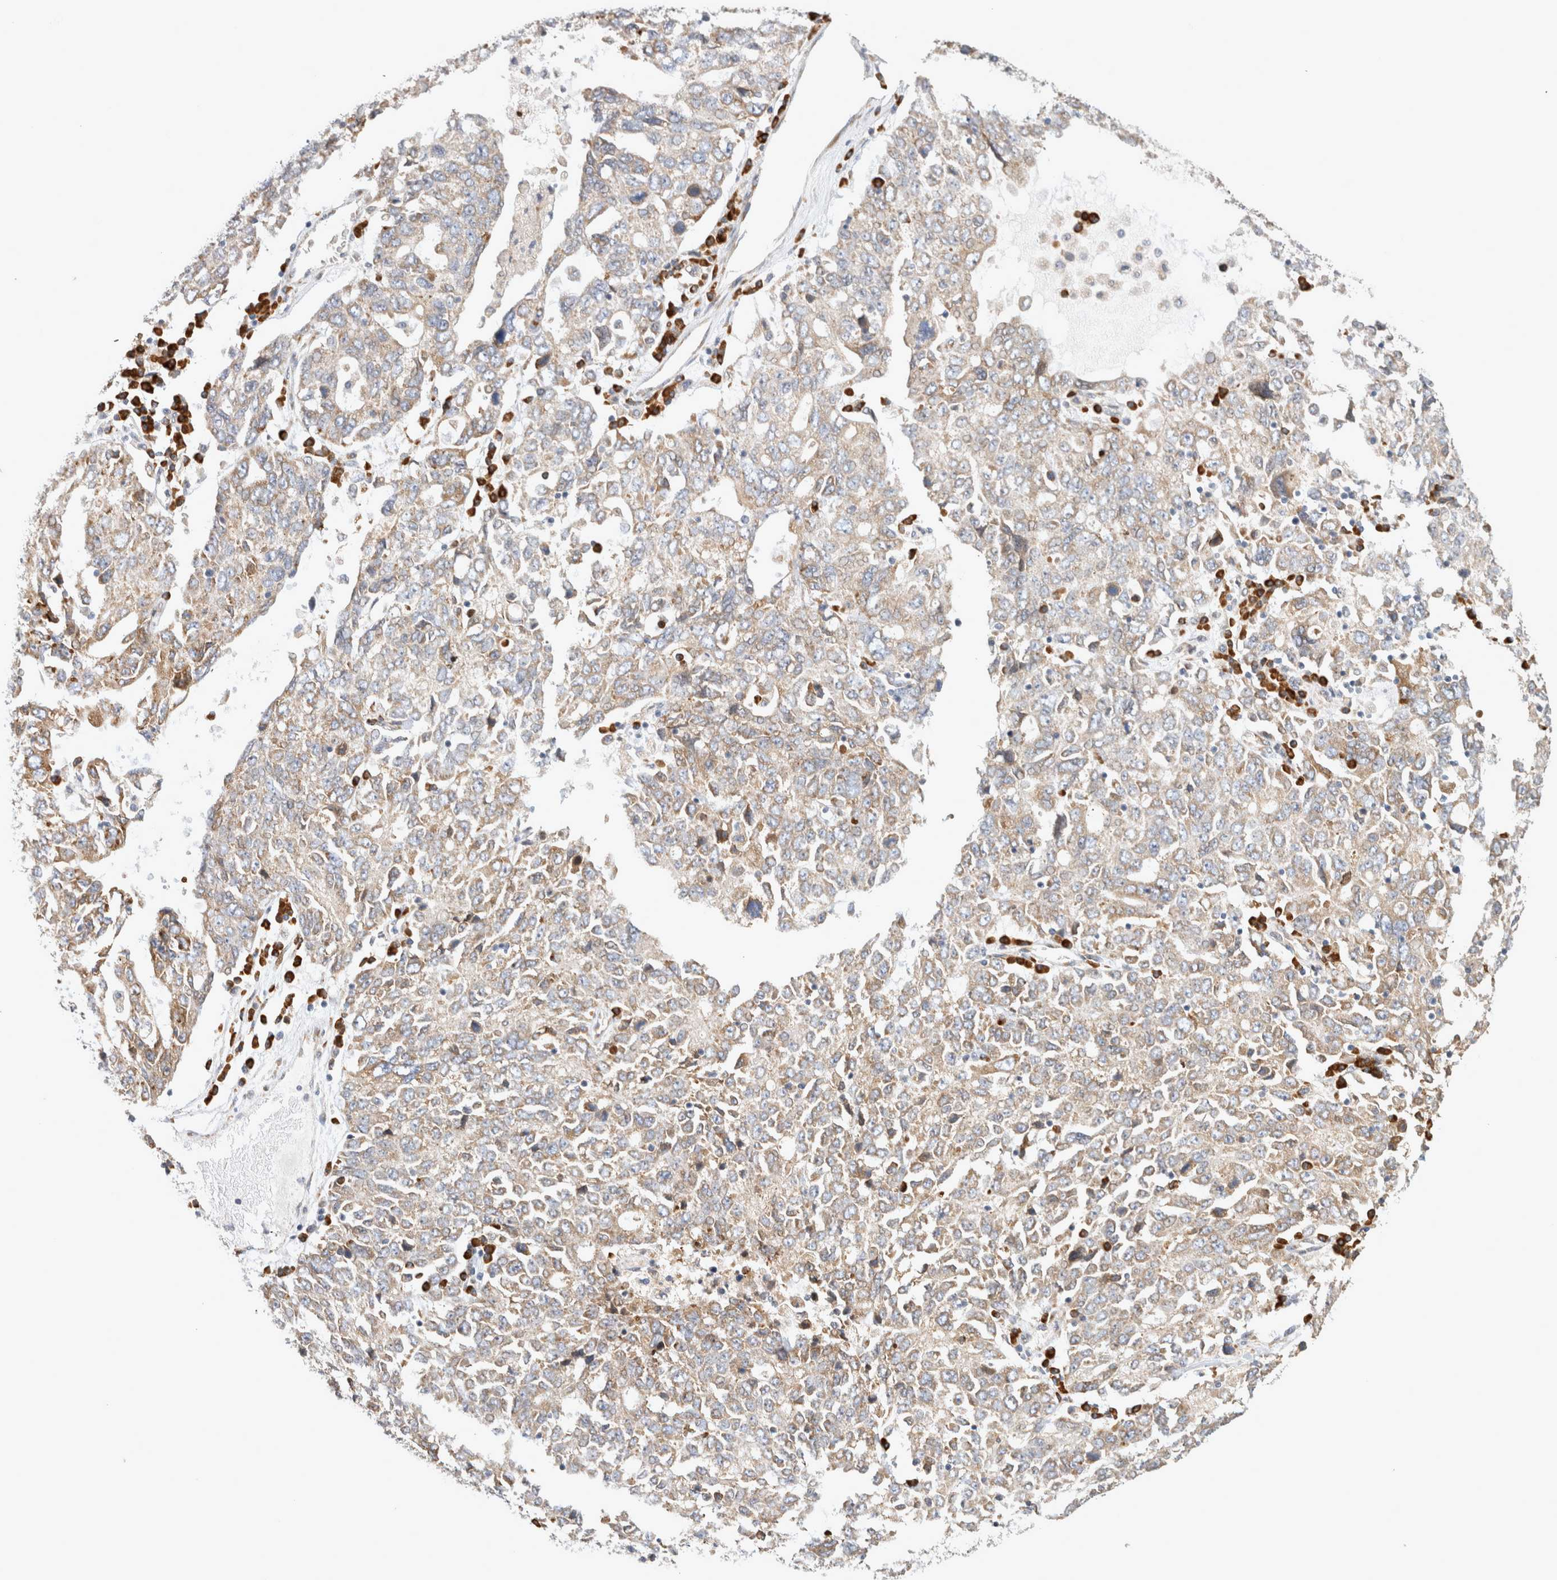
{"staining": {"intensity": "moderate", "quantity": ">75%", "location": "cytoplasmic/membranous"}, "tissue": "ovarian cancer", "cell_type": "Tumor cells", "image_type": "cancer", "snomed": [{"axis": "morphology", "description": "Carcinoma, endometroid"}, {"axis": "topography", "description": "Ovary"}], "caption": "IHC of human ovarian endometroid carcinoma shows medium levels of moderate cytoplasmic/membranous expression in about >75% of tumor cells.", "gene": "RPN2", "patient": {"sex": "female", "age": 62}}